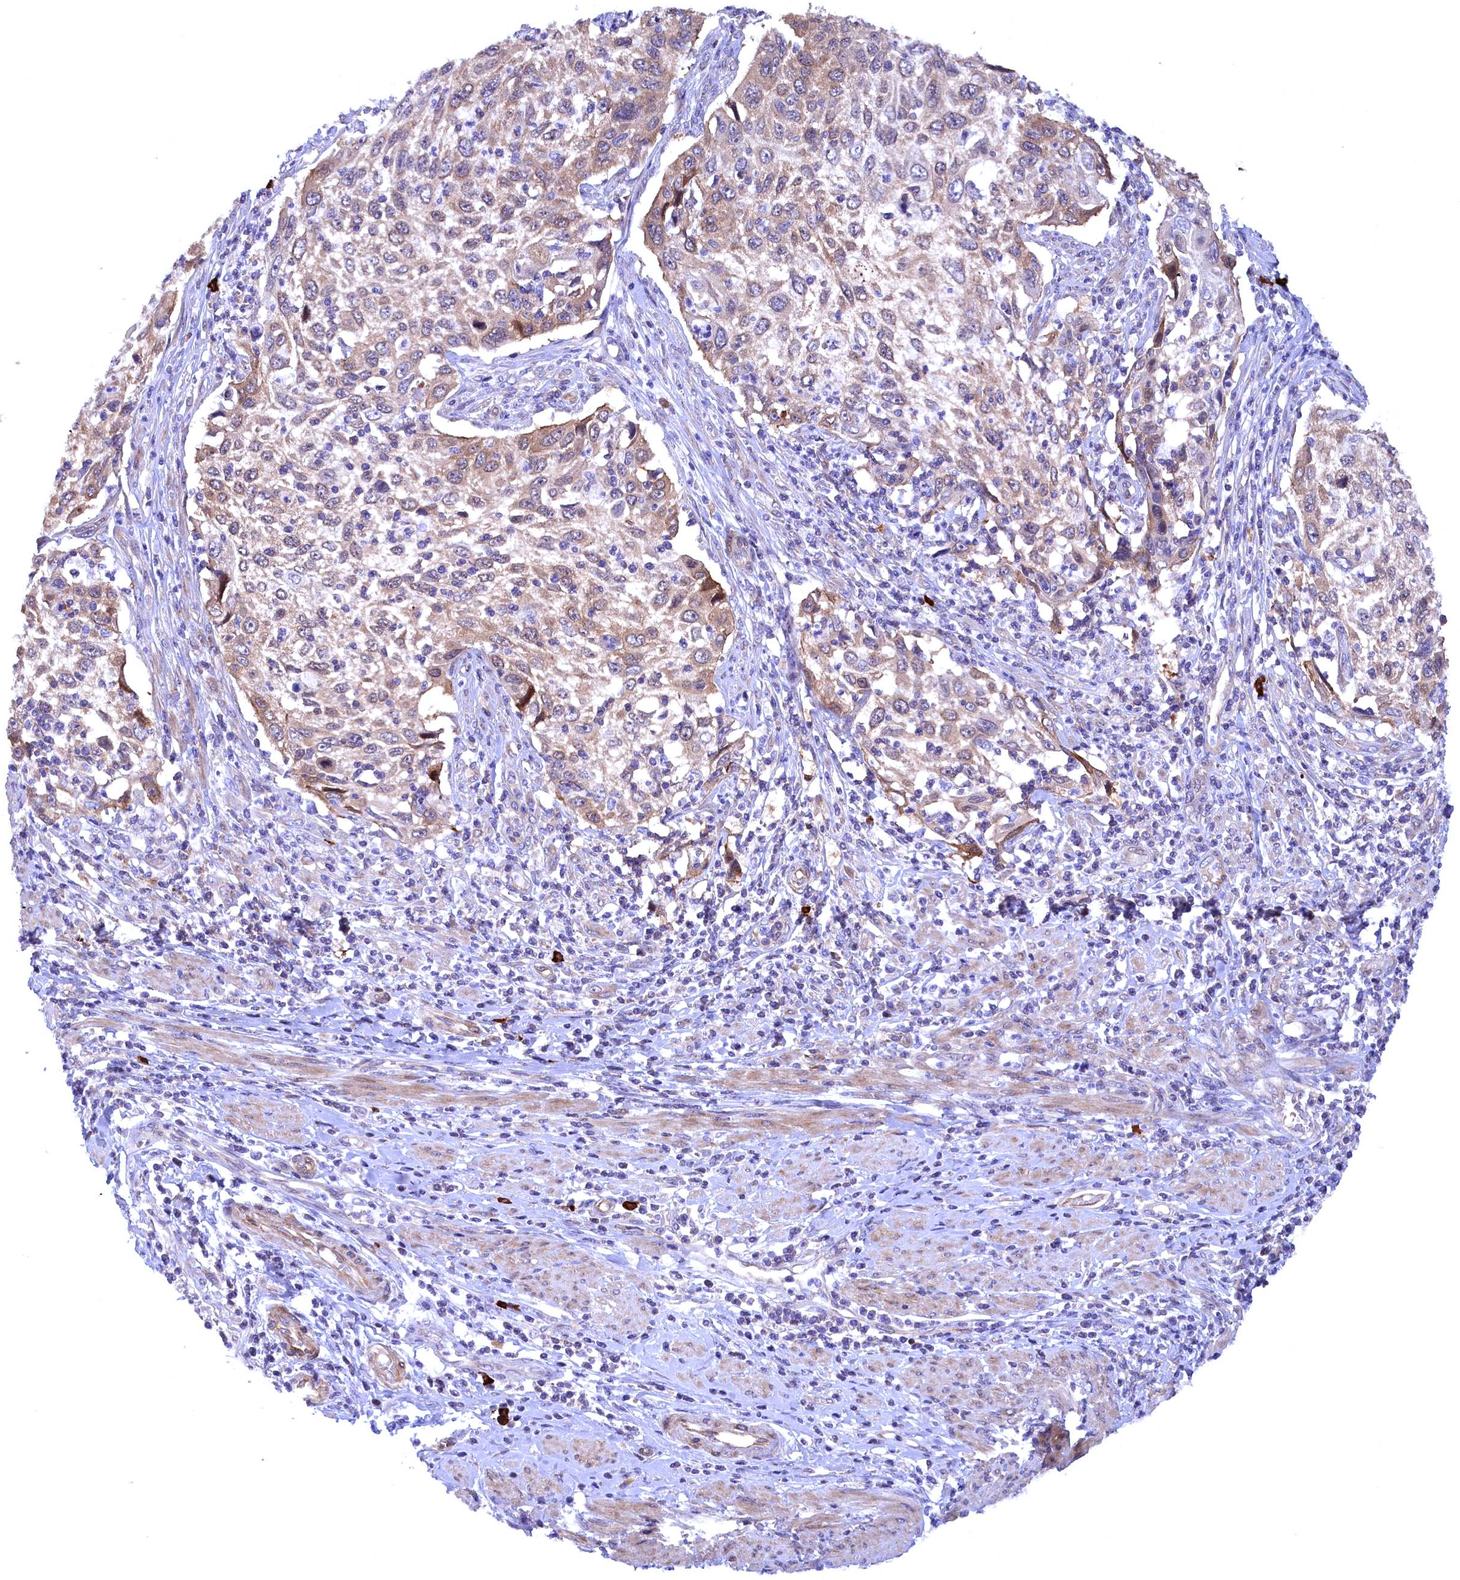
{"staining": {"intensity": "weak", "quantity": "25%-75%", "location": "cytoplasmic/membranous"}, "tissue": "cervical cancer", "cell_type": "Tumor cells", "image_type": "cancer", "snomed": [{"axis": "morphology", "description": "Squamous cell carcinoma, NOS"}, {"axis": "topography", "description": "Cervix"}], "caption": "Immunohistochemistry (IHC) (DAB) staining of human squamous cell carcinoma (cervical) exhibits weak cytoplasmic/membranous protein staining in approximately 25%-75% of tumor cells.", "gene": "JPT2", "patient": {"sex": "female", "age": 70}}